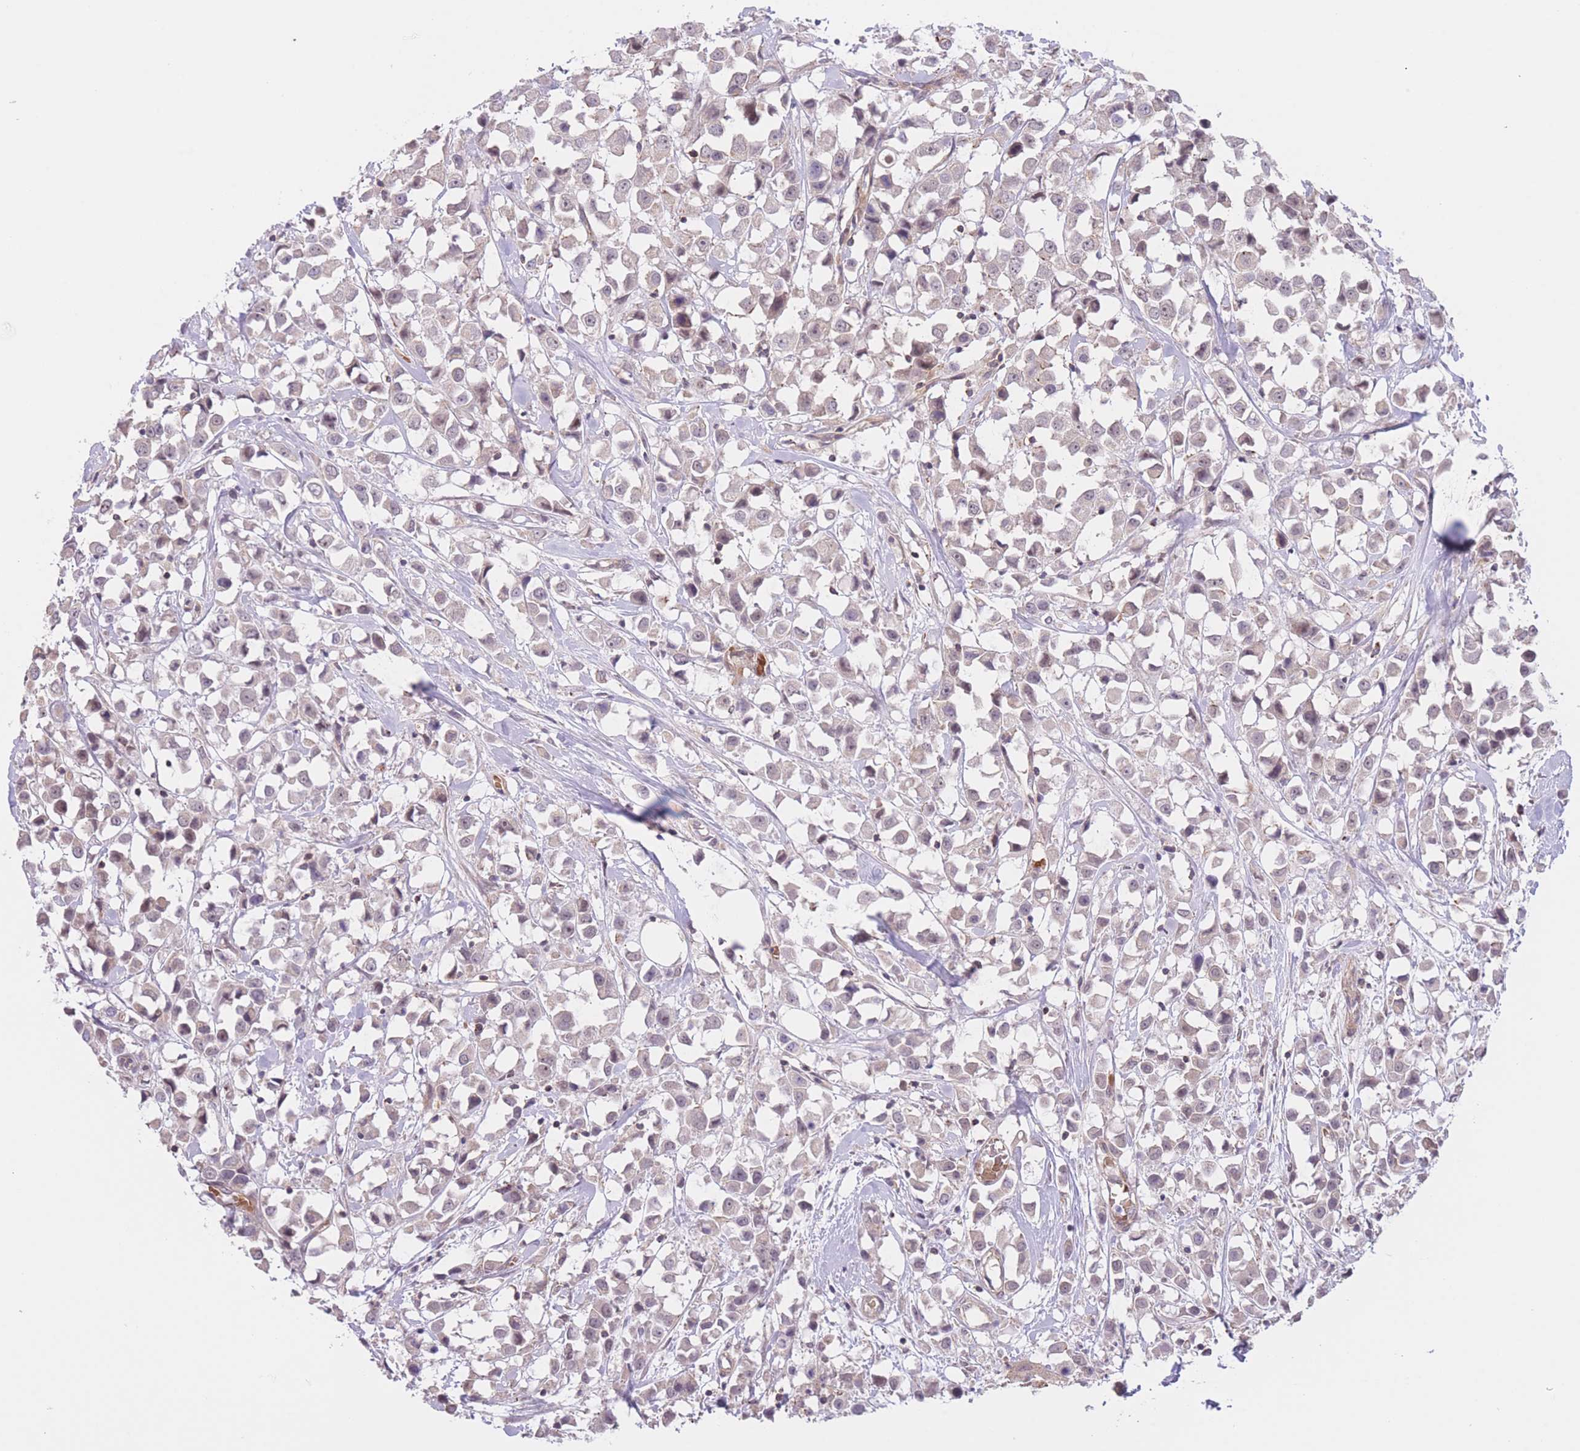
{"staining": {"intensity": "negative", "quantity": "none", "location": "none"}, "tissue": "breast cancer", "cell_type": "Tumor cells", "image_type": "cancer", "snomed": [{"axis": "morphology", "description": "Duct carcinoma"}, {"axis": "topography", "description": "Breast"}], "caption": "Immunohistochemistry of human breast intraductal carcinoma displays no staining in tumor cells. (Stains: DAB (3,3'-diaminobenzidine) immunohistochemistry (IHC) with hematoxylin counter stain, Microscopy: brightfield microscopy at high magnification).", "gene": "FUT5", "patient": {"sex": "female", "age": 61}}